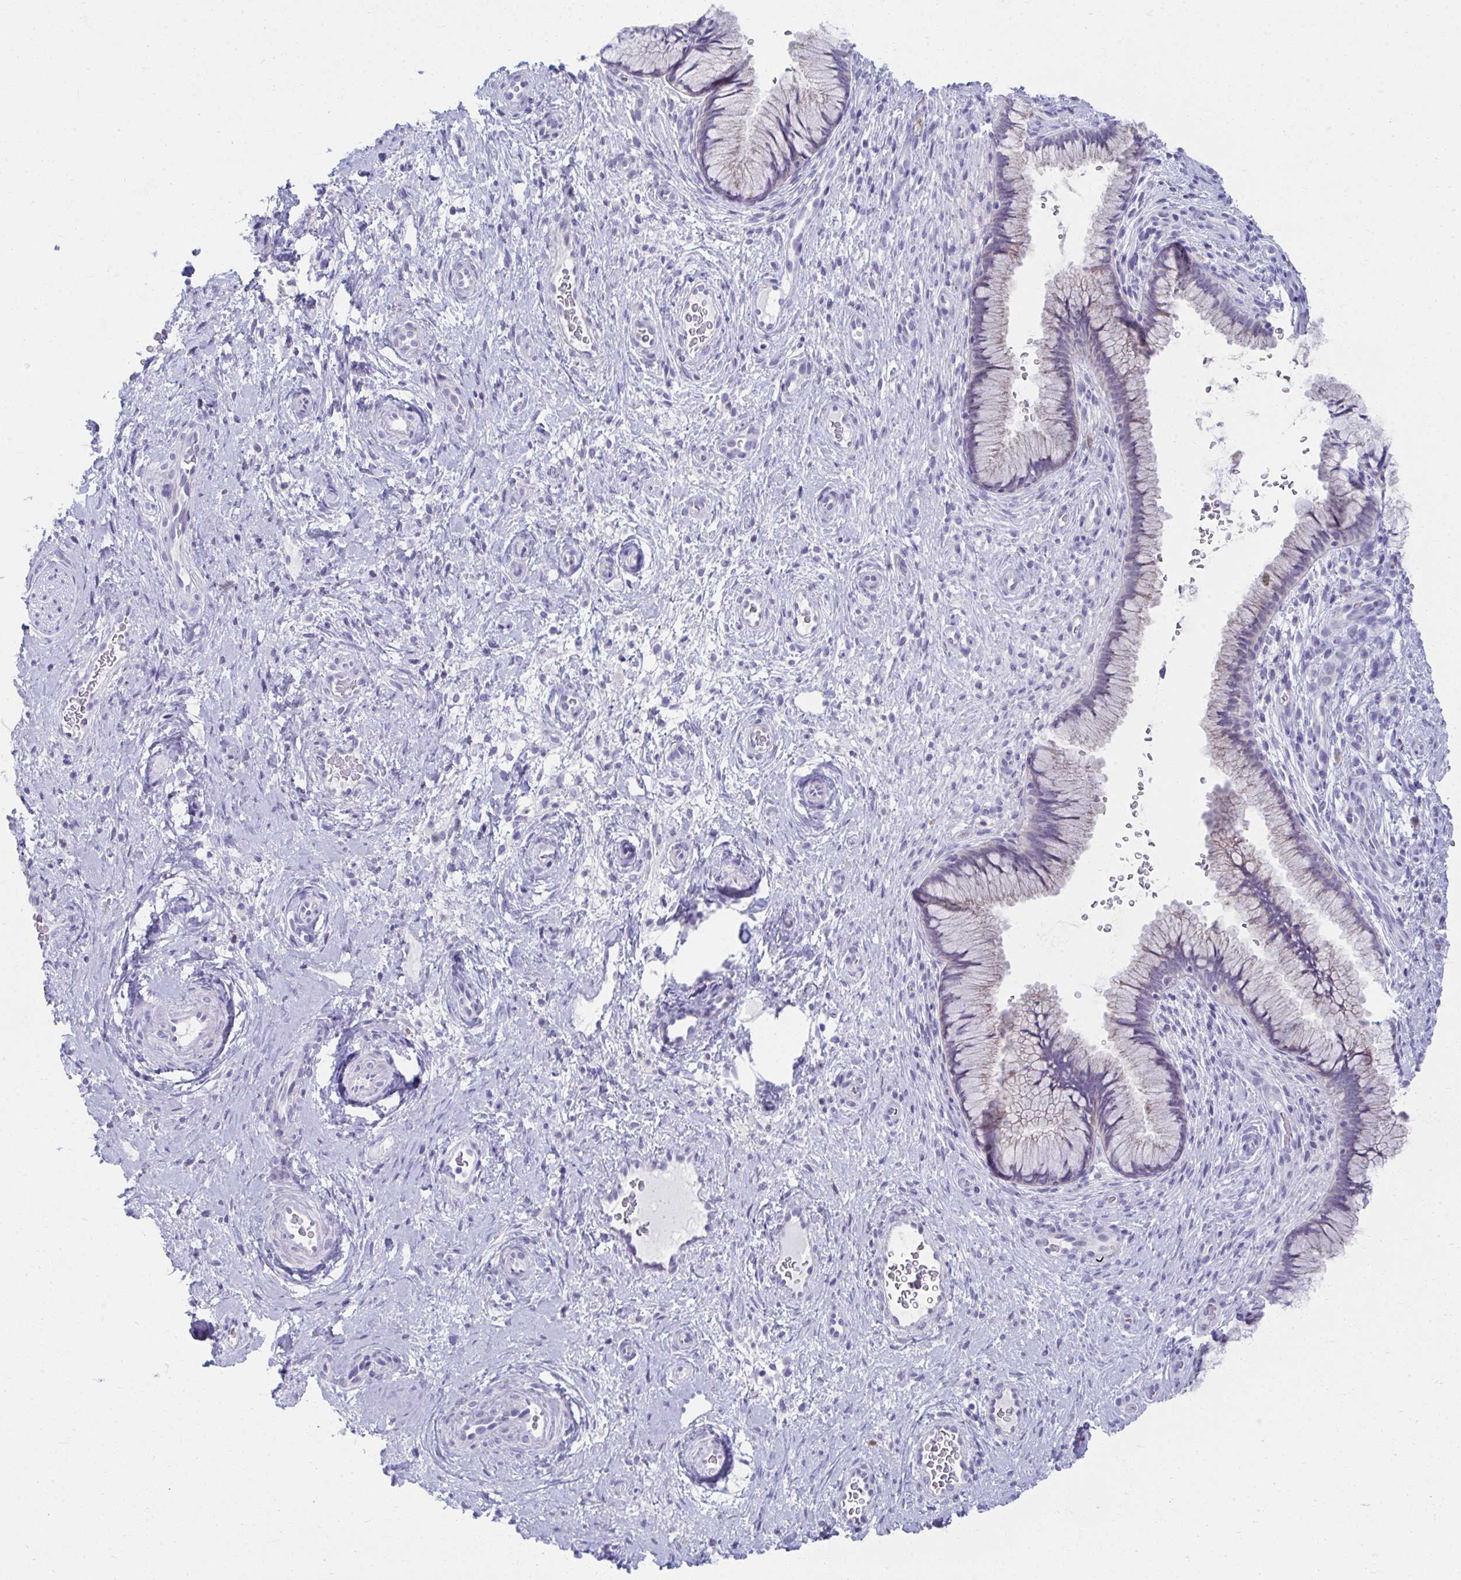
{"staining": {"intensity": "negative", "quantity": "none", "location": "none"}, "tissue": "cervix", "cell_type": "Glandular cells", "image_type": "normal", "snomed": [{"axis": "morphology", "description": "Normal tissue, NOS"}, {"axis": "topography", "description": "Cervix"}], "caption": "A micrograph of cervix stained for a protein displays no brown staining in glandular cells. The staining was performed using DAB to visualize the protein expression in brown, while the nuclei were stained in blue with hematoxylin (Magnification: 20x).", "gene": "FASLG", "patient": {"sex": "female", "age": 34}}